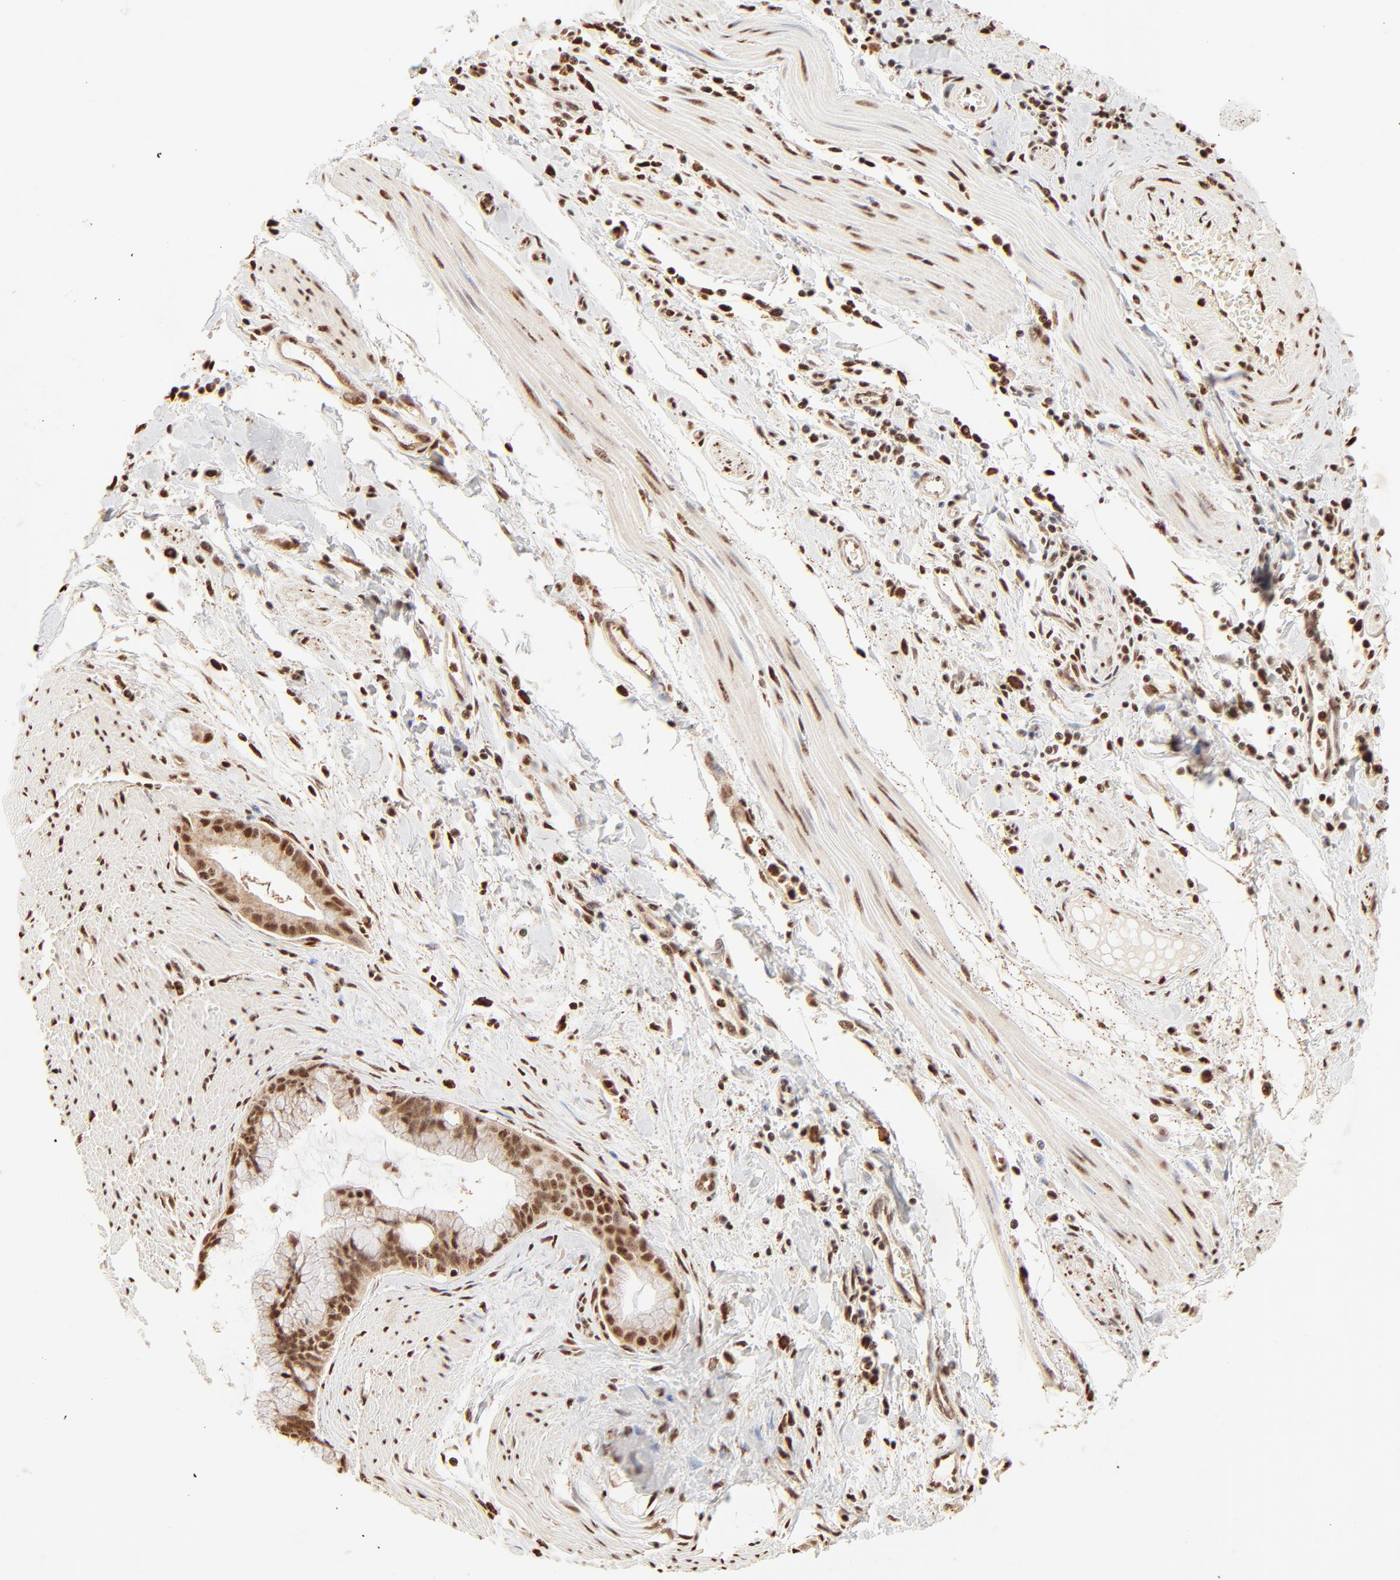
{"staining": {"intensity": "strong", "quantity": ">75%", "location": "nuclear"}, "tissue": "pancreatic cancer", "cell_type": "Tumor cells", "image_type": "cancer", "snomed": [{"axis": "morphology", "description": "Adenocarcinoma, NOS"}, {"axis": "topography", "description": "Pancreas"}], "caption": "Pancreatic cancer (adenocarcinoma) was stained to show a protein in brown. There is high levels of strong nuclear expression in approximately >75% of tumor cells.", "gene": "FAM50A", "patient": {"sex": "male", "age": 59}}